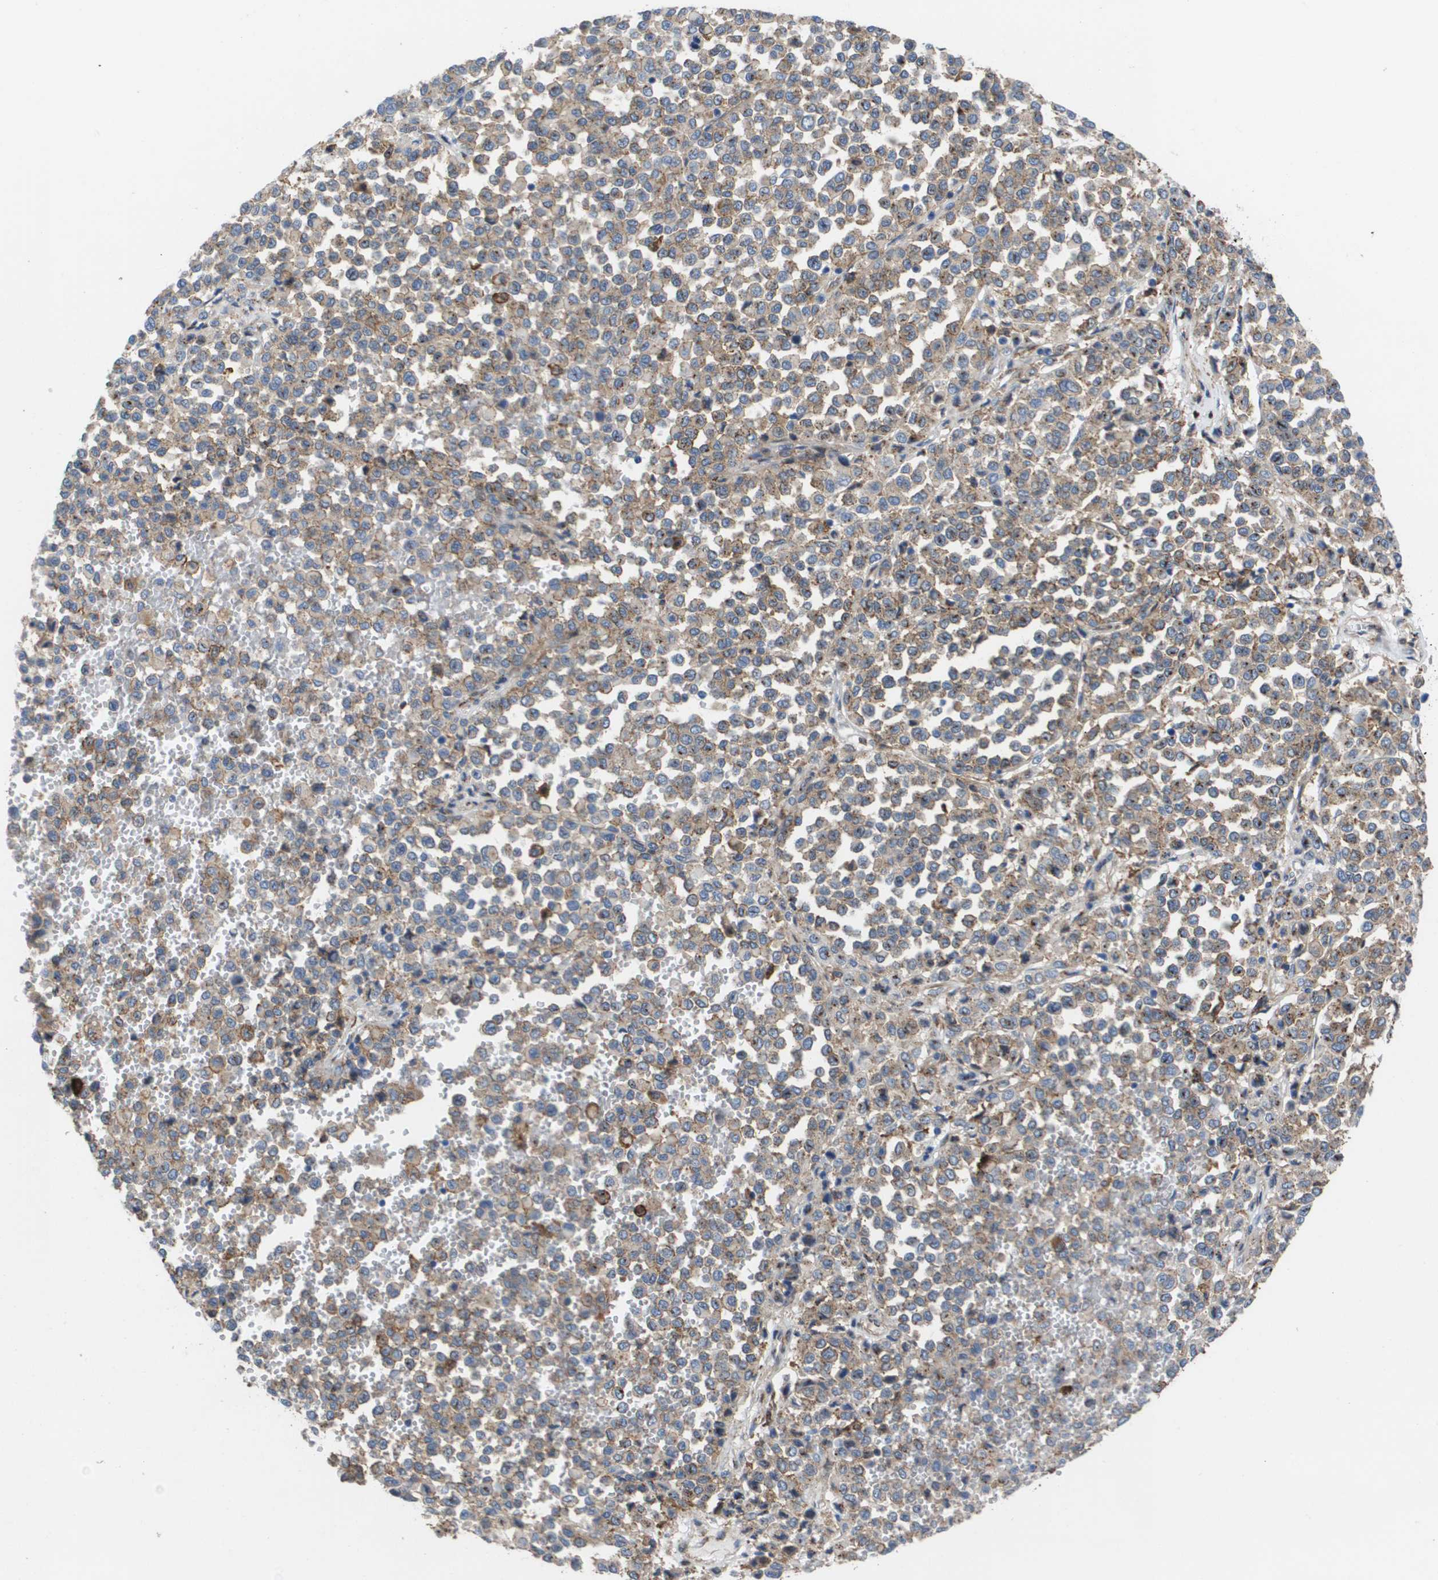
{"staining": {"intensity": "weak", "quantity": ">75%", "location": "cytoplasmic/membranous"}, "tissue": "melanoma", "cell_type": "Tumor cells", "image_type": "cancer", "snomed": [{"axis": "morphology", "description": "Malignant melanoma, Metastatic site"}, {"axis": "topography", "description": "Pancreas"}], "caption": "Melanoma tissue exhibits weak cytoplasmic/membranous staining in about >75% of tumor cells, visualized by immunohistochemistry. (DAB IHC, brown staining for protein, blue staining for nuclei).", "gene": "SLC37A2", "patient": {"sex": "female", "age": 30}}